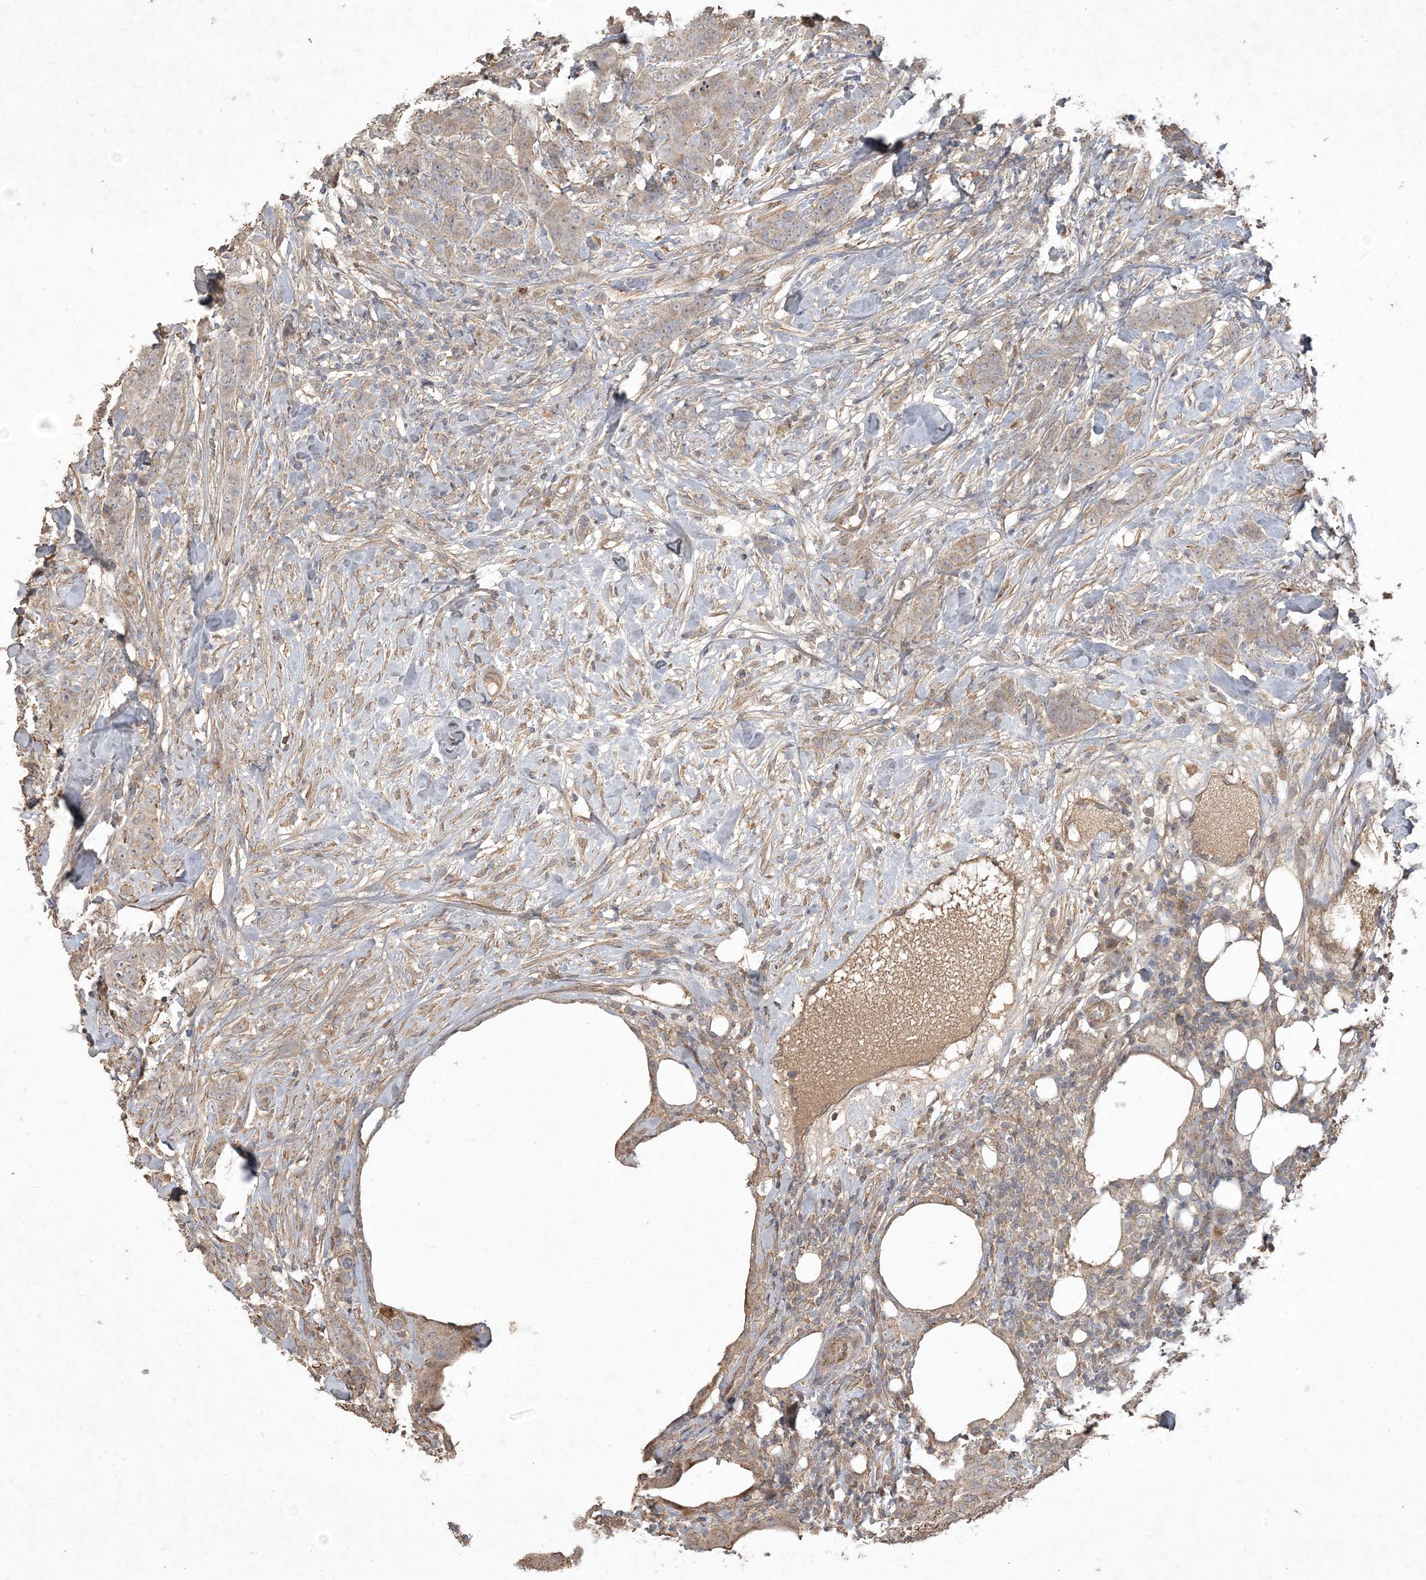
{"staining": {"intensity": "weak", "quantity": "25%-75%", "location": "cytoplasmic/membranous"}, "tissue": "breast cancer", "cell_type": "Tumor cells", "image_type": "cancer", "snomed": [{"axis": "morphology", "description": "Duct carcinoma"}, {"axis": "topography", "description": "Breast"}], "caption": "Immunohistochemical staining of breast cancer (intraductal carcinoma) displays weak cytoplasmic/membranous protein expression in approximately 25%-75% of tumor cells.", "gene": "PRRT3", "patient": {"sex": "female", "age": 40}}